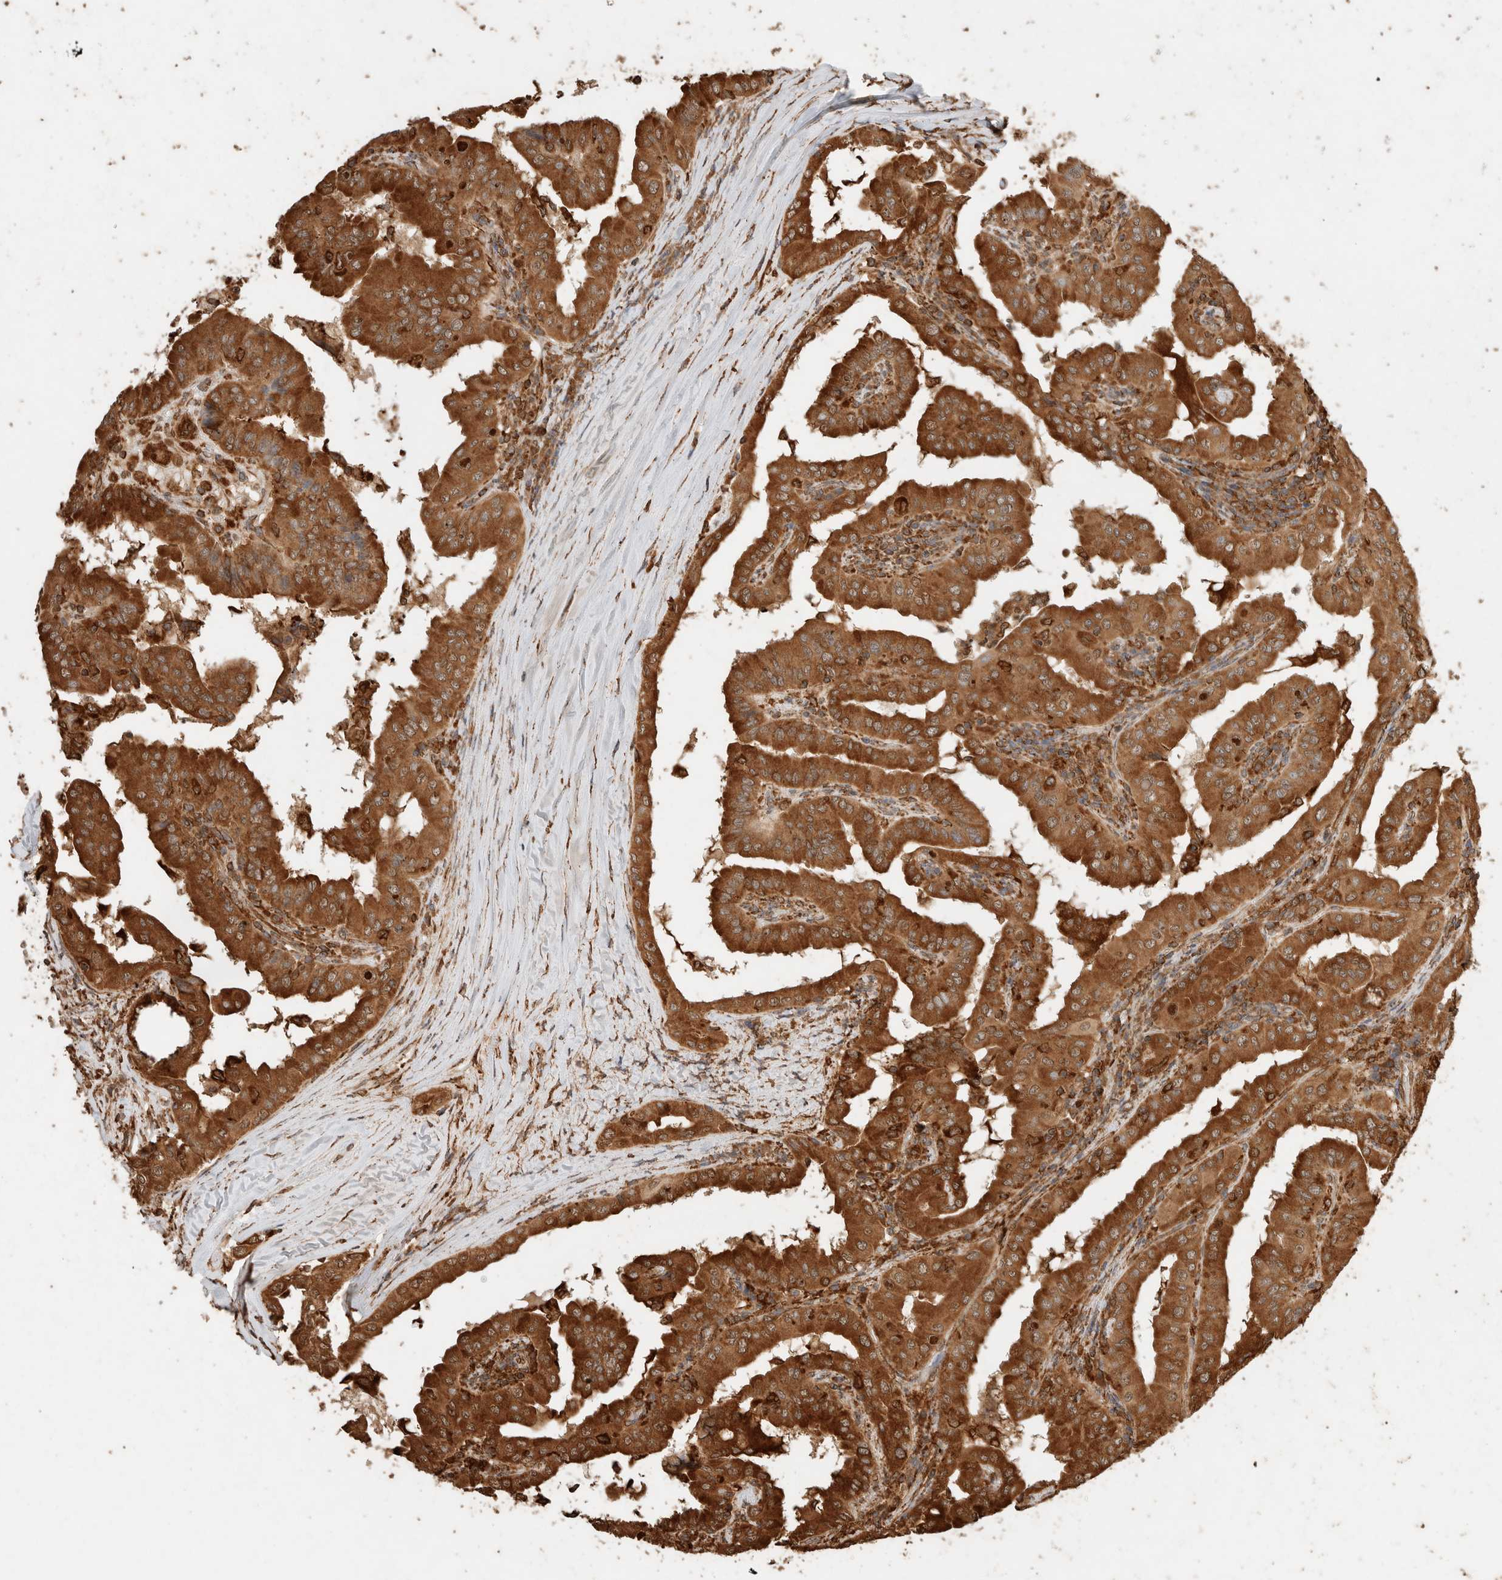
{"staining": {"intensity": "moderate", "quantity": ">75%", "location": "cytoplasmic/membranous"}, "tissue": "thyroid cancer", "cell_type": "Tumor cells", "image_type": "cancer", "snomed": [{"axis": "morphology", "description": "Papillary adenocarcinoma, NOS"}, {"axis": "topography", "description": "Thyroid gland"}], "caption": "A brown stain labels moderate cytoplasmic/membranous staining of a protein in thyroid cancer tumor cells. The staining was performed using DAB to visualize the protein expression in brown, while the nuclei were stained in blue with hematoxylin (Magnification: 20x).", "gene": "ERAP1", "patient": {"sex": "male", "age": 33}}